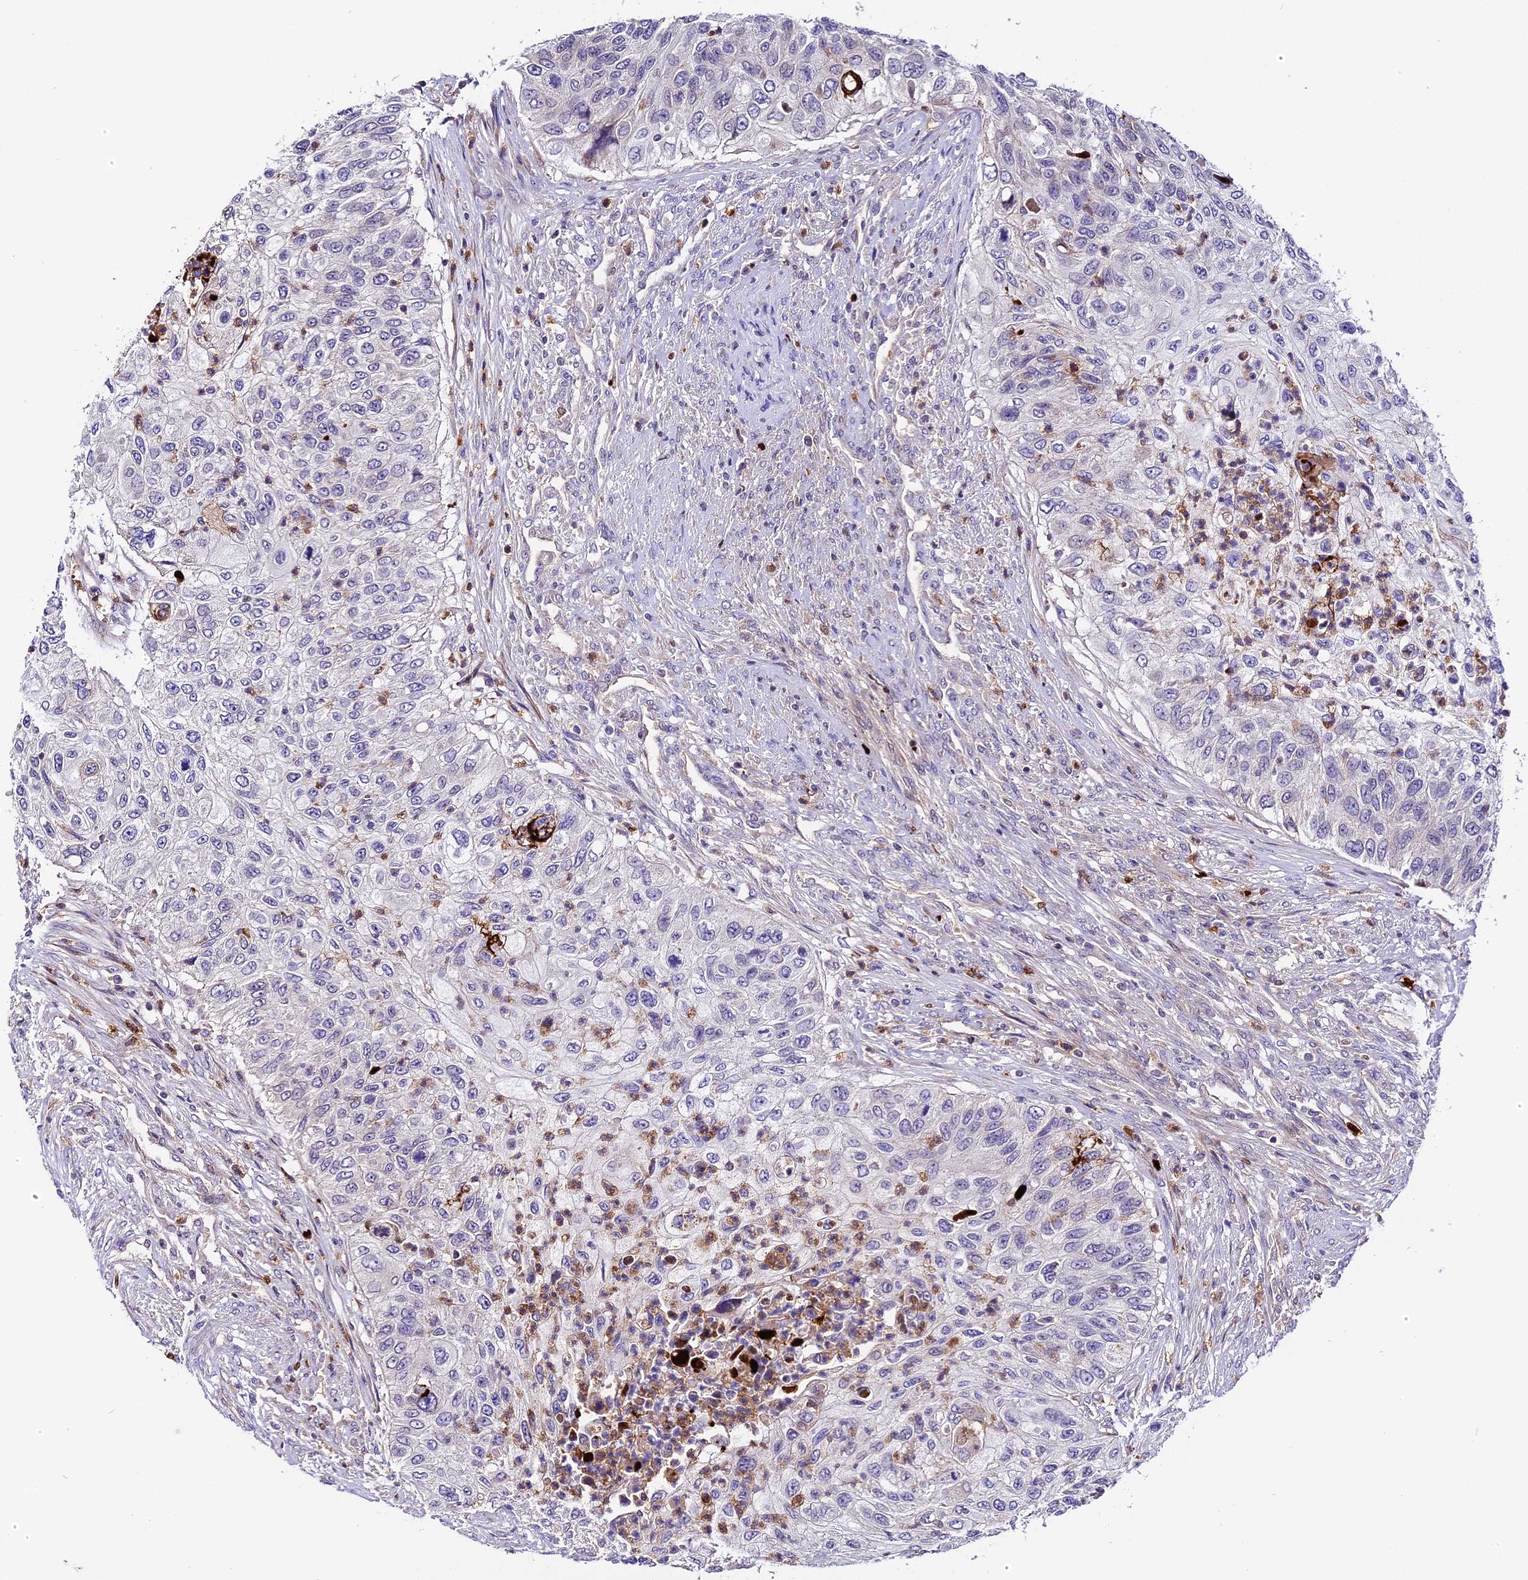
{"staining": {"intensity": "negative", "quantity": "none", "location": "none"}, "tissue": "urothelial cancer", "cell_type": "Tumor cells", "image_type": "cancer", "snomed": [{"axis": "morphology", "description": "Urothelial carcinoma, High grade"}, {"axis": "topography", "description": "Urinary bladder"}], "caption": "Tumor cells show no significant protein positivity in urothelial cancer.", "gene": "MAP3K7CL", "patient": {"sex": "female", "age": 60}}